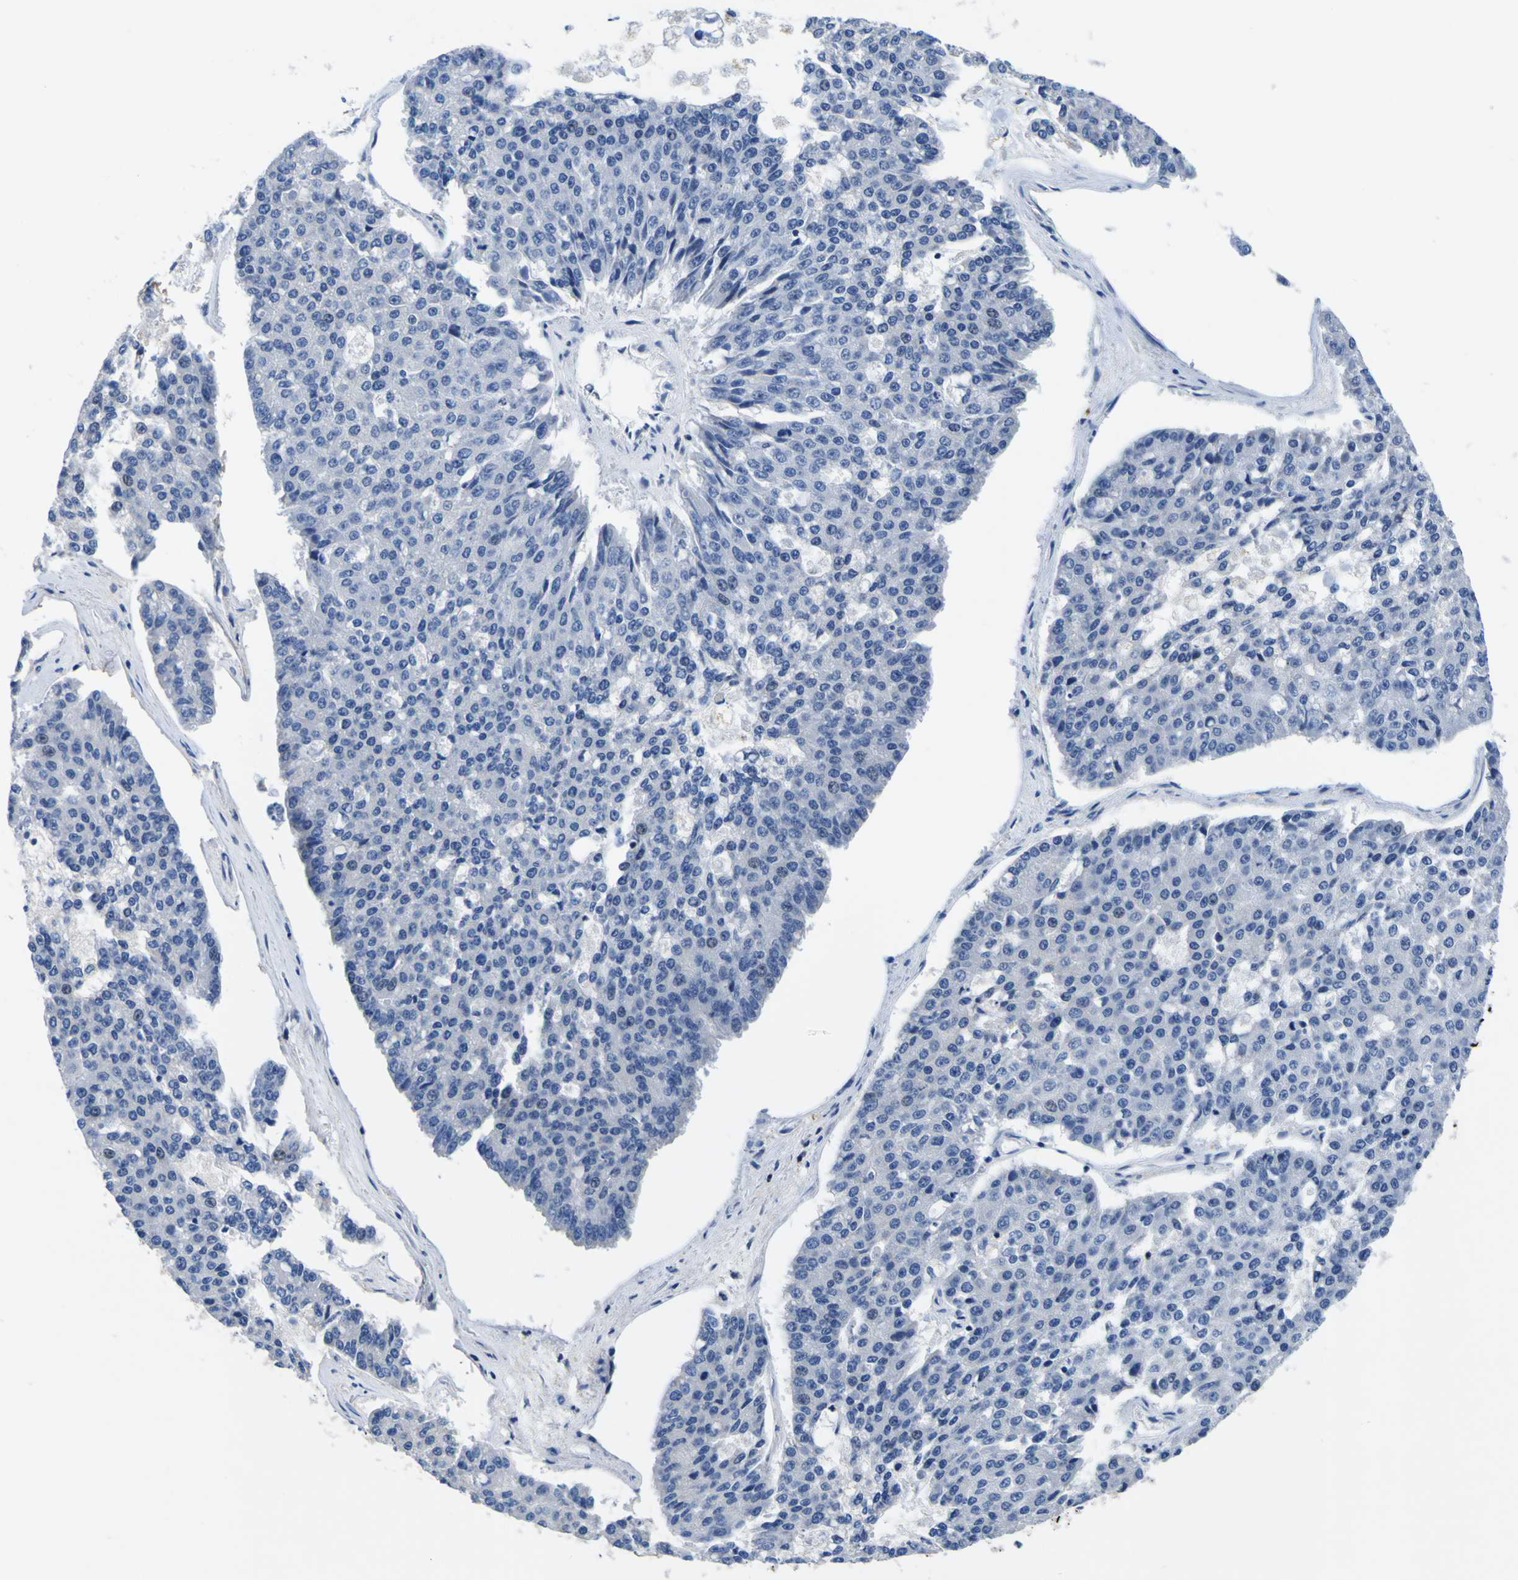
{"staining": {"intensity": "negative", "quantity": "none", "location": "none"}, "tissue": "pancreatic cancer", "cell_type": "Tumor cells", "image_type": "cancer", "snomed": [{"axis": "morphology", "description": "Adenocarcinoma, NOS"}, {"axis": "topography", "description": "Pancreas"}], "caption": "Human adenocarcinoma (pancreatic) stained for a protein using immunohistochemistry exhibits no positivity in tumor cells.", "gene": "TNIK", "patient": {"sex": "male", "age": 50}}